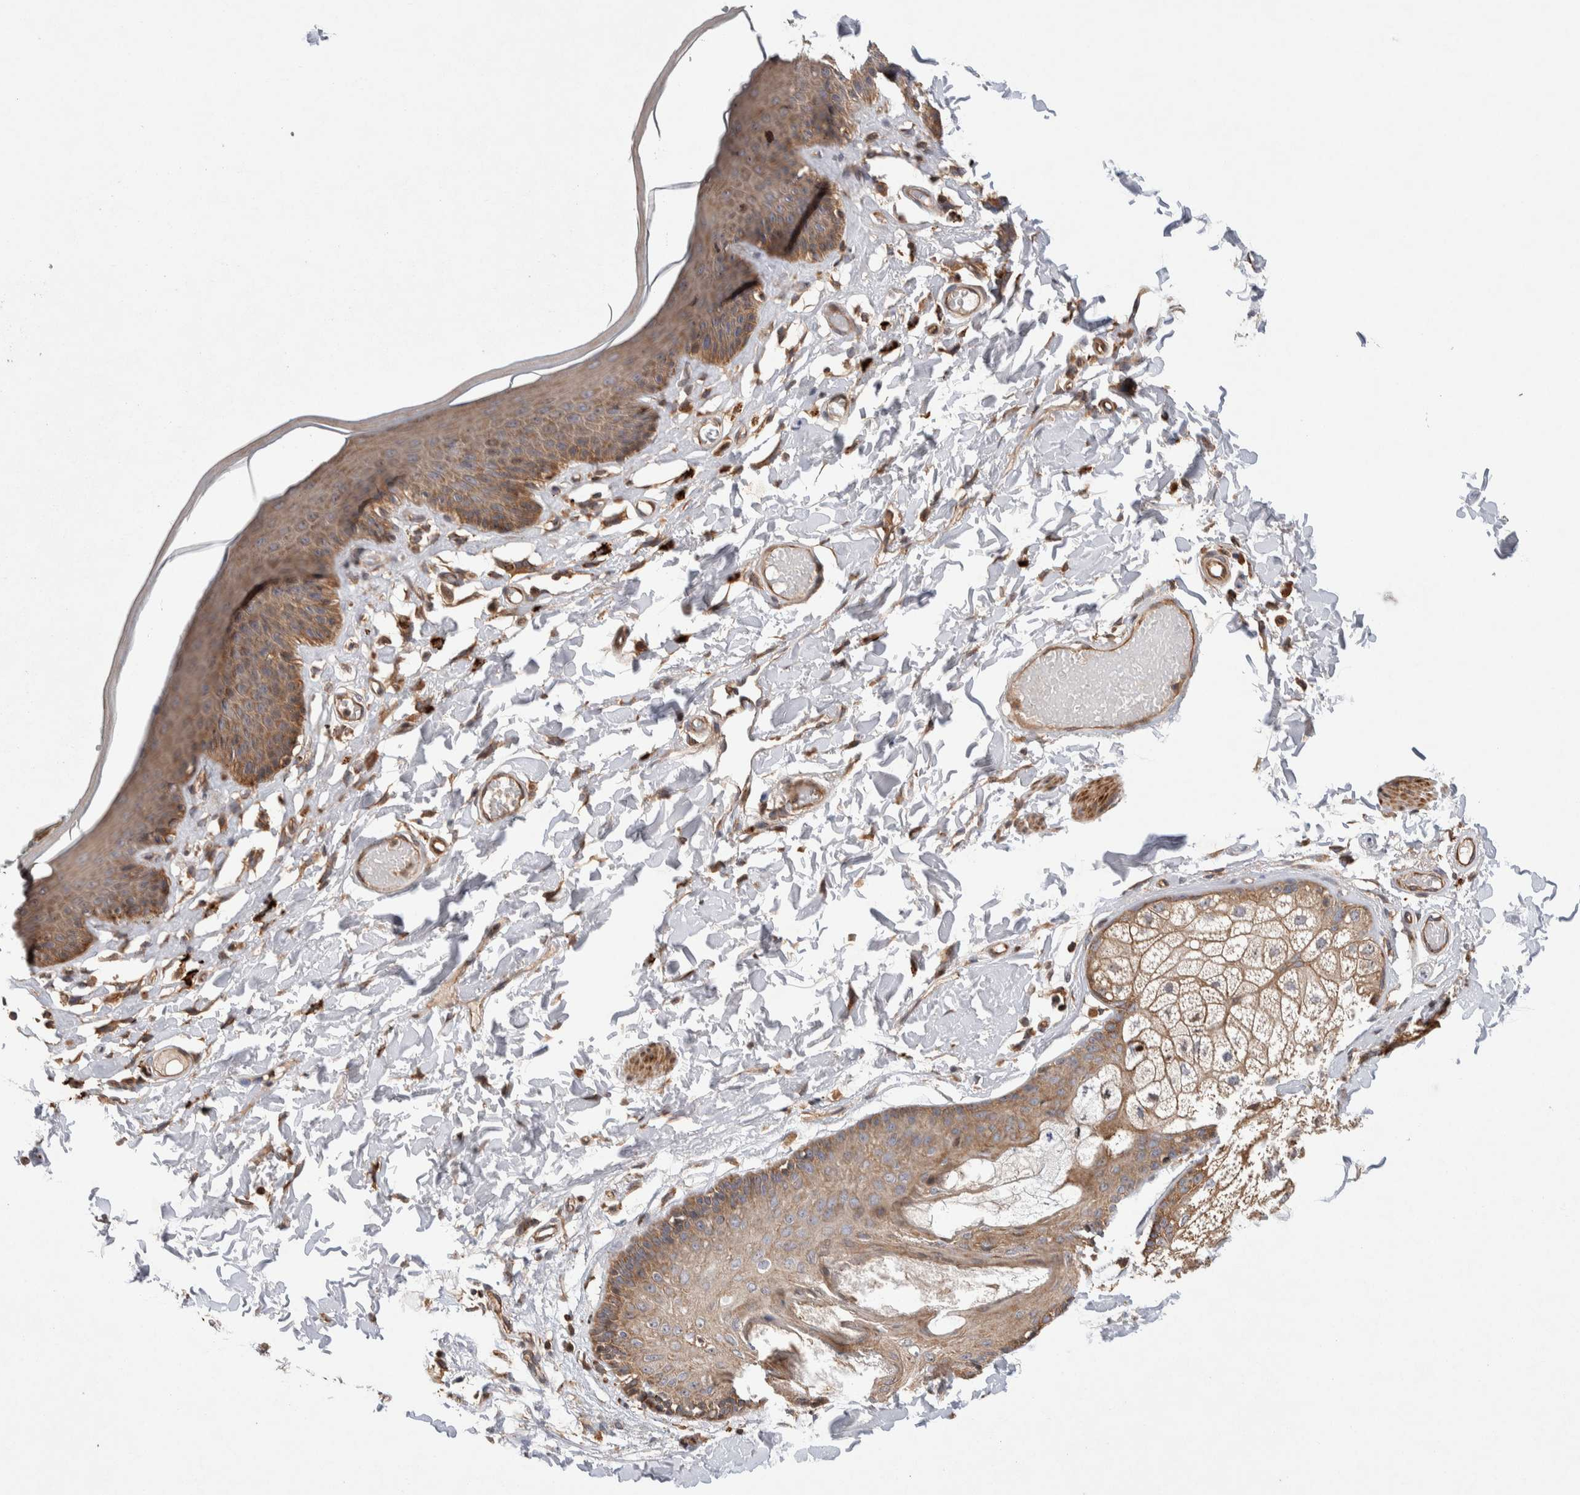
{"staining": {"intensity": "moderate", "quantity": "25%-75%", "location": "cytoplasmic/membranous"}, "tissue": "skin", "cell_type": "Epidermal cells", "image_type": "normal", "snomed": [{"axis": "morphology", "description": "Normal tissue, NOS"}, {"axis": "topography", "description": "Vulva"}], "caption": "A high-resolution histopathology image shows IHC staining of unremarkable skin, which displays moderate cytoplasmic/membranous staining in about 25%-75% of epidermal cells. The protein is shown in brown color, while the nuclei are stained blue.", "gene": "LZTS1", "patient": {"sex": "female", "age": 73}}